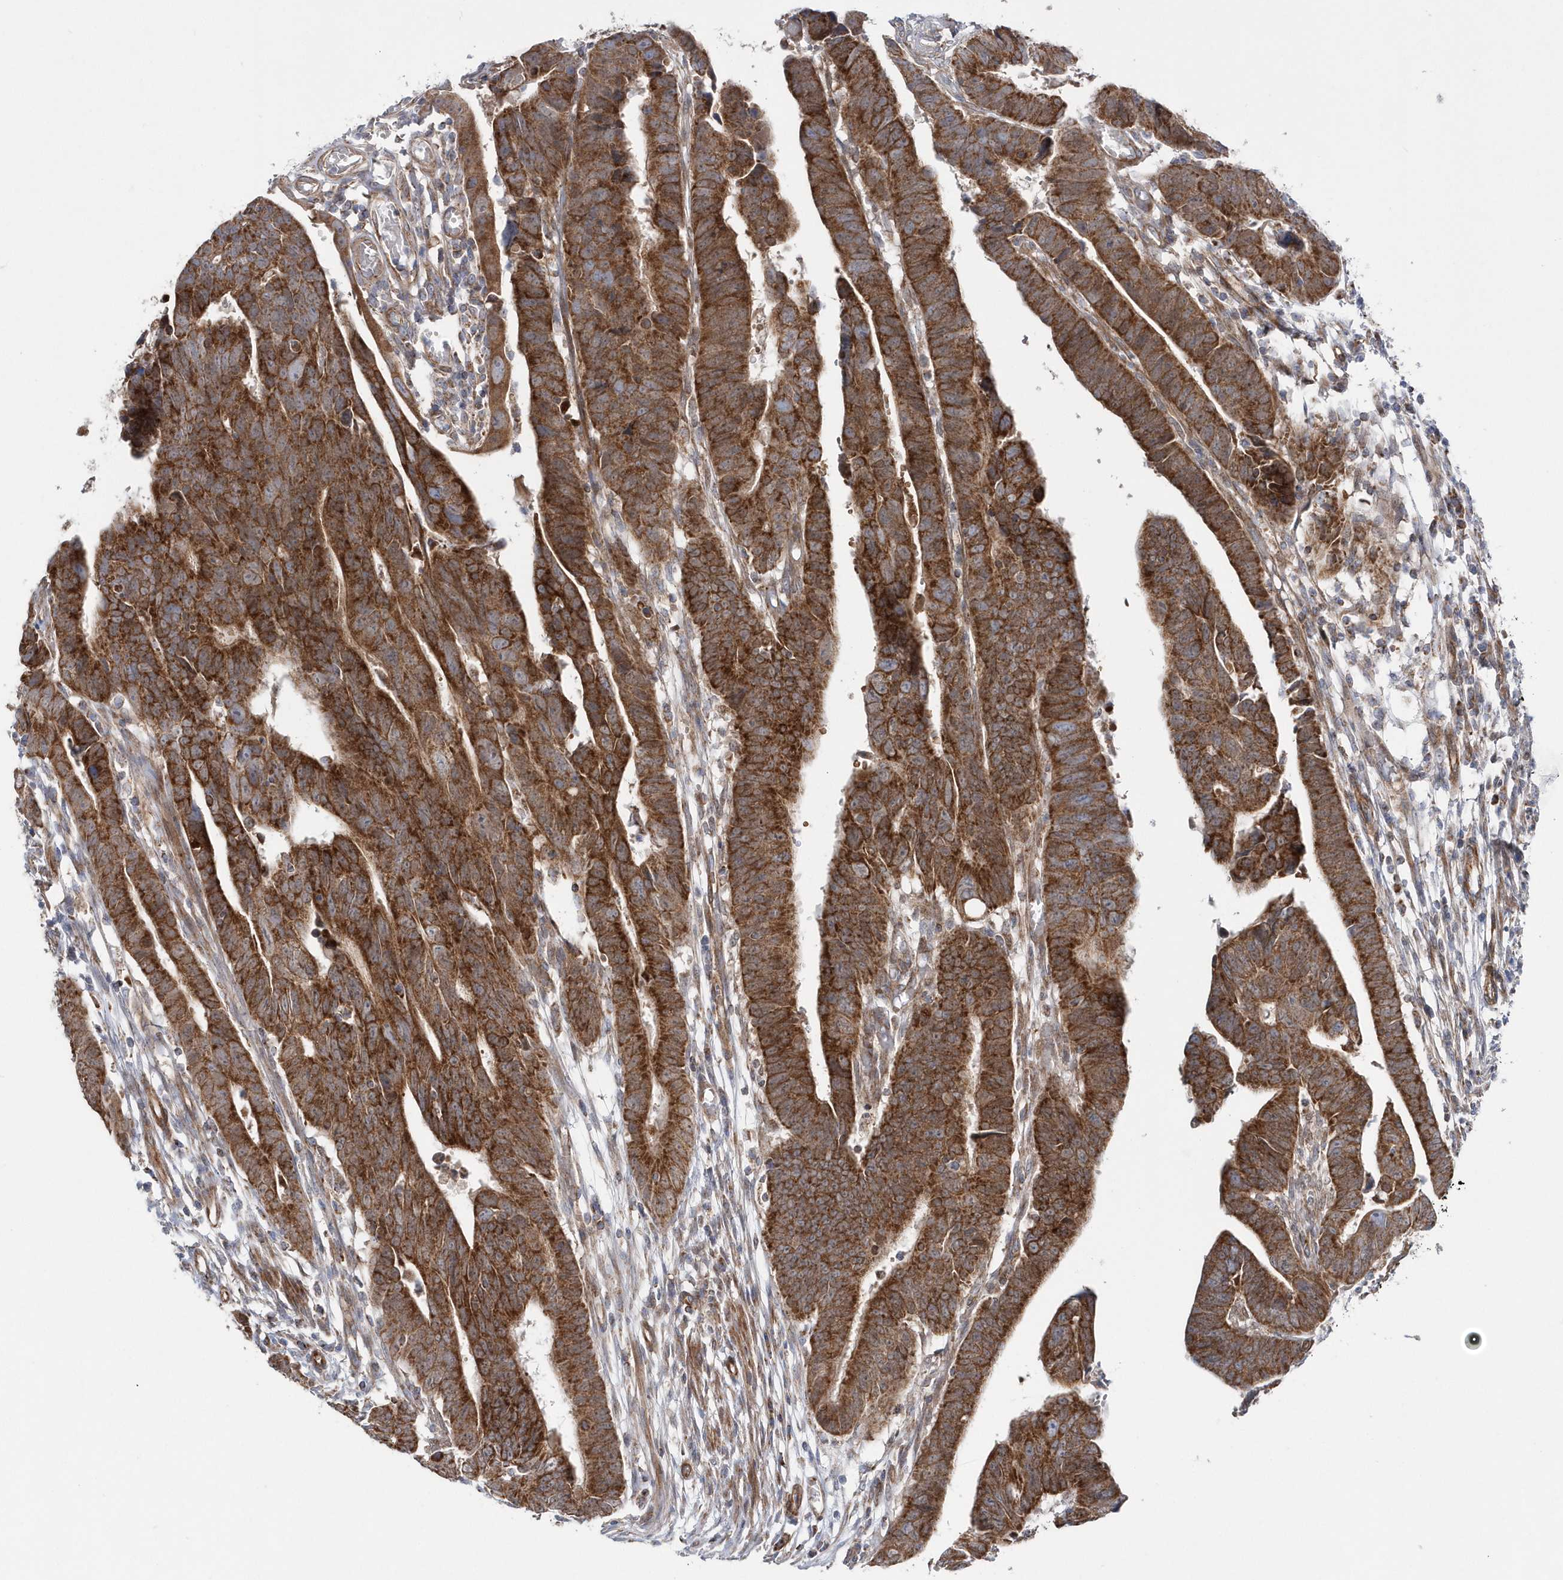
{"staining": {"intensity": "strong", "quantity": ">75%", "location": "cytoplasmic/membranous"}, "tissue": "colorectal cancer", "cell_type": "Tumor cells", "image_type": "cancer", "snomed": [{"axis": "morphology", "description": "Adenocarcinoma, NOS"}, {"axis": "topography", "description": "Rectum"}], "caption": "DAB immunohistochemical staining of adenocarcinoma (colorectal) exhibits strong cytoplasmic/membranous protein staining in approximately >75% of tumor cells.", "gene": "OPA1", "patient": {"sex": "female", "age": 65}}